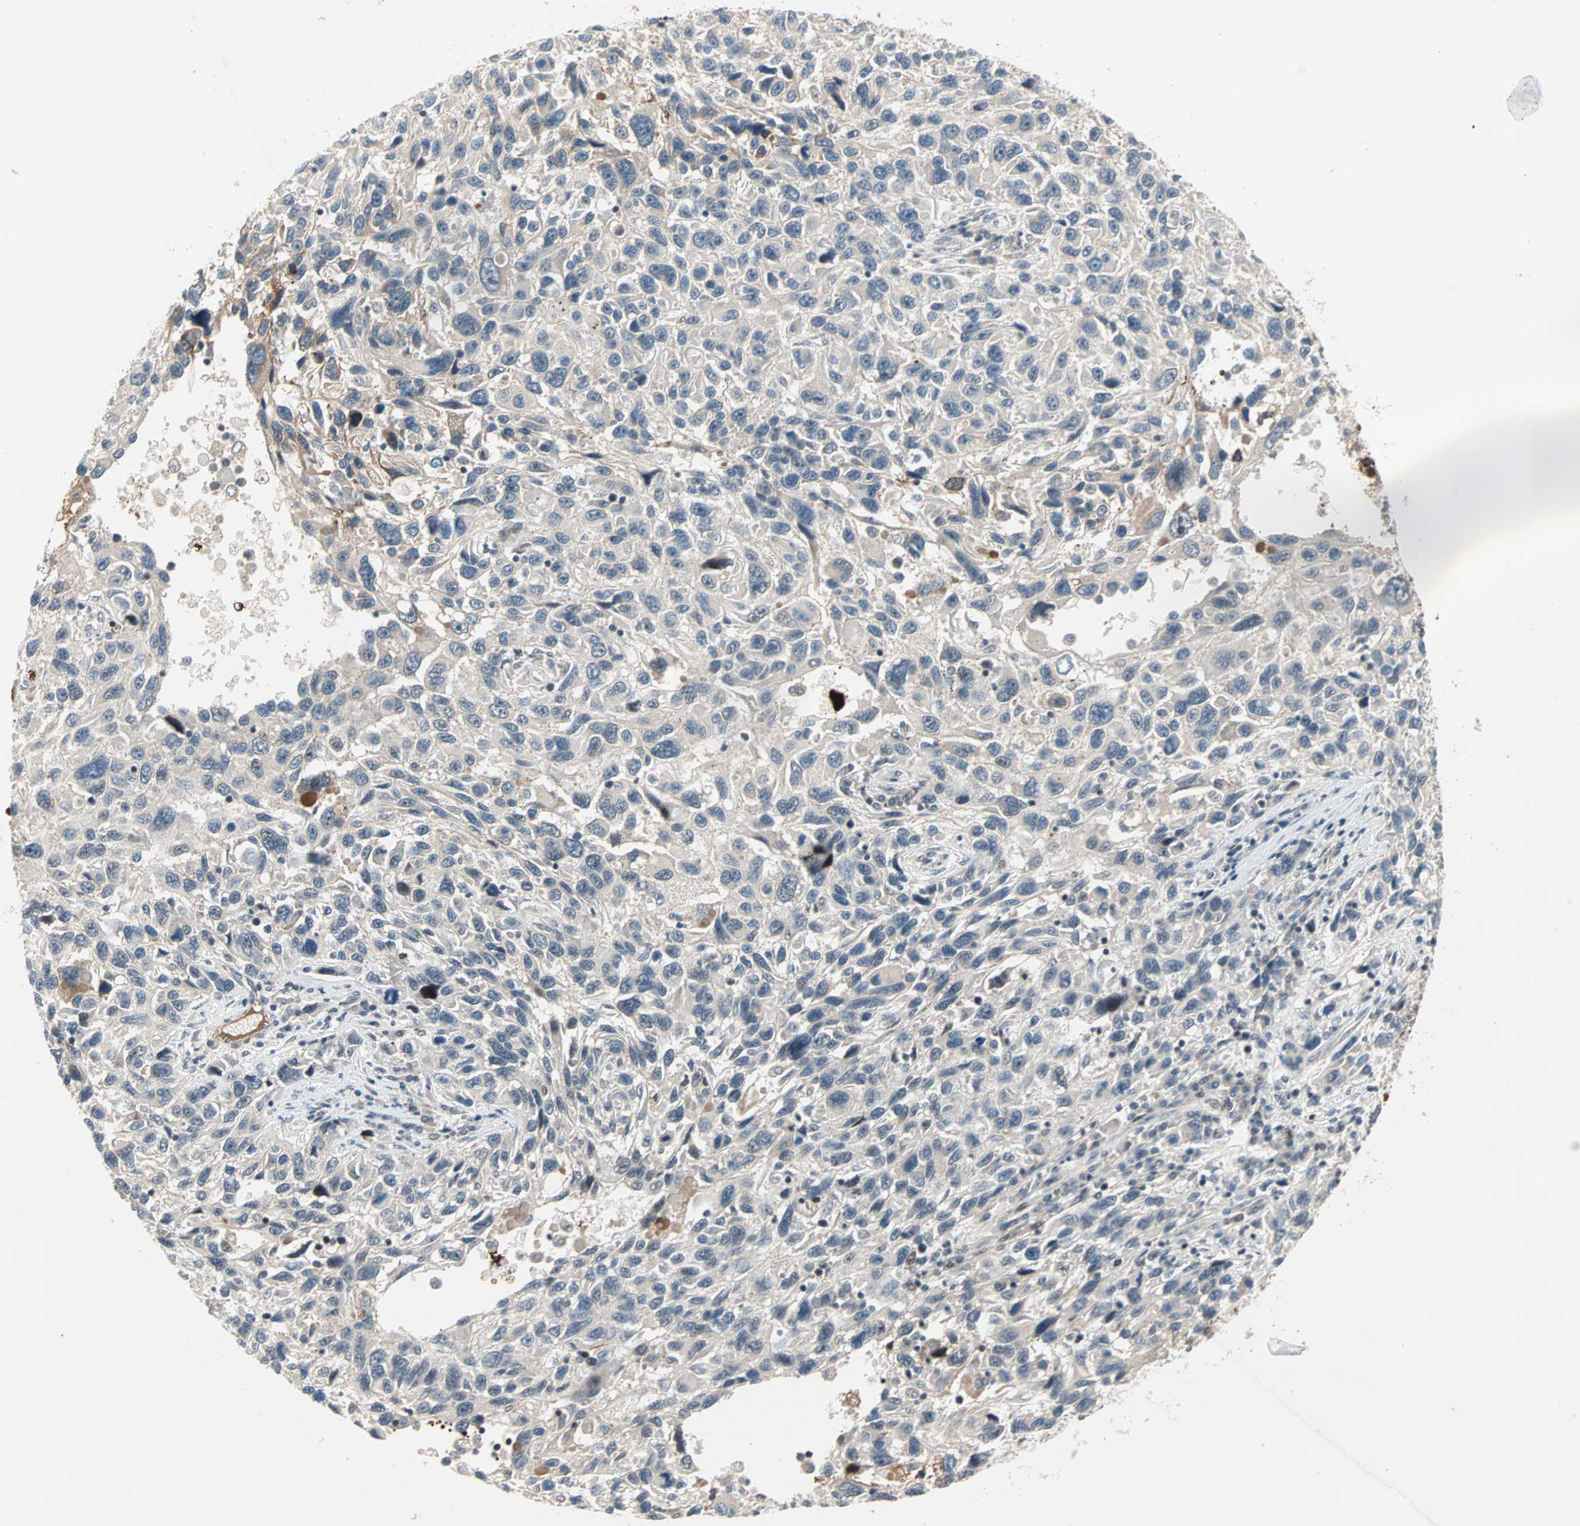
{"staining": {"intensity": "negative", "quantity": "none", "location": "none"}, "tissue": "melanoma", "cell_type": "Tumor cells", "image_type": "cancer", "snomed": [{"axis": "morphology", "description": "Malignant melanoma, NOS"}, {"axis": "topography", "description": "Skin"}], "caption": "A high-resolution histopathology image shows IHC staining of melanoma, which shows no significant staining in tumor cells.", "gene": "PROS1", "patient": {"sex": "male", "age": 53}}